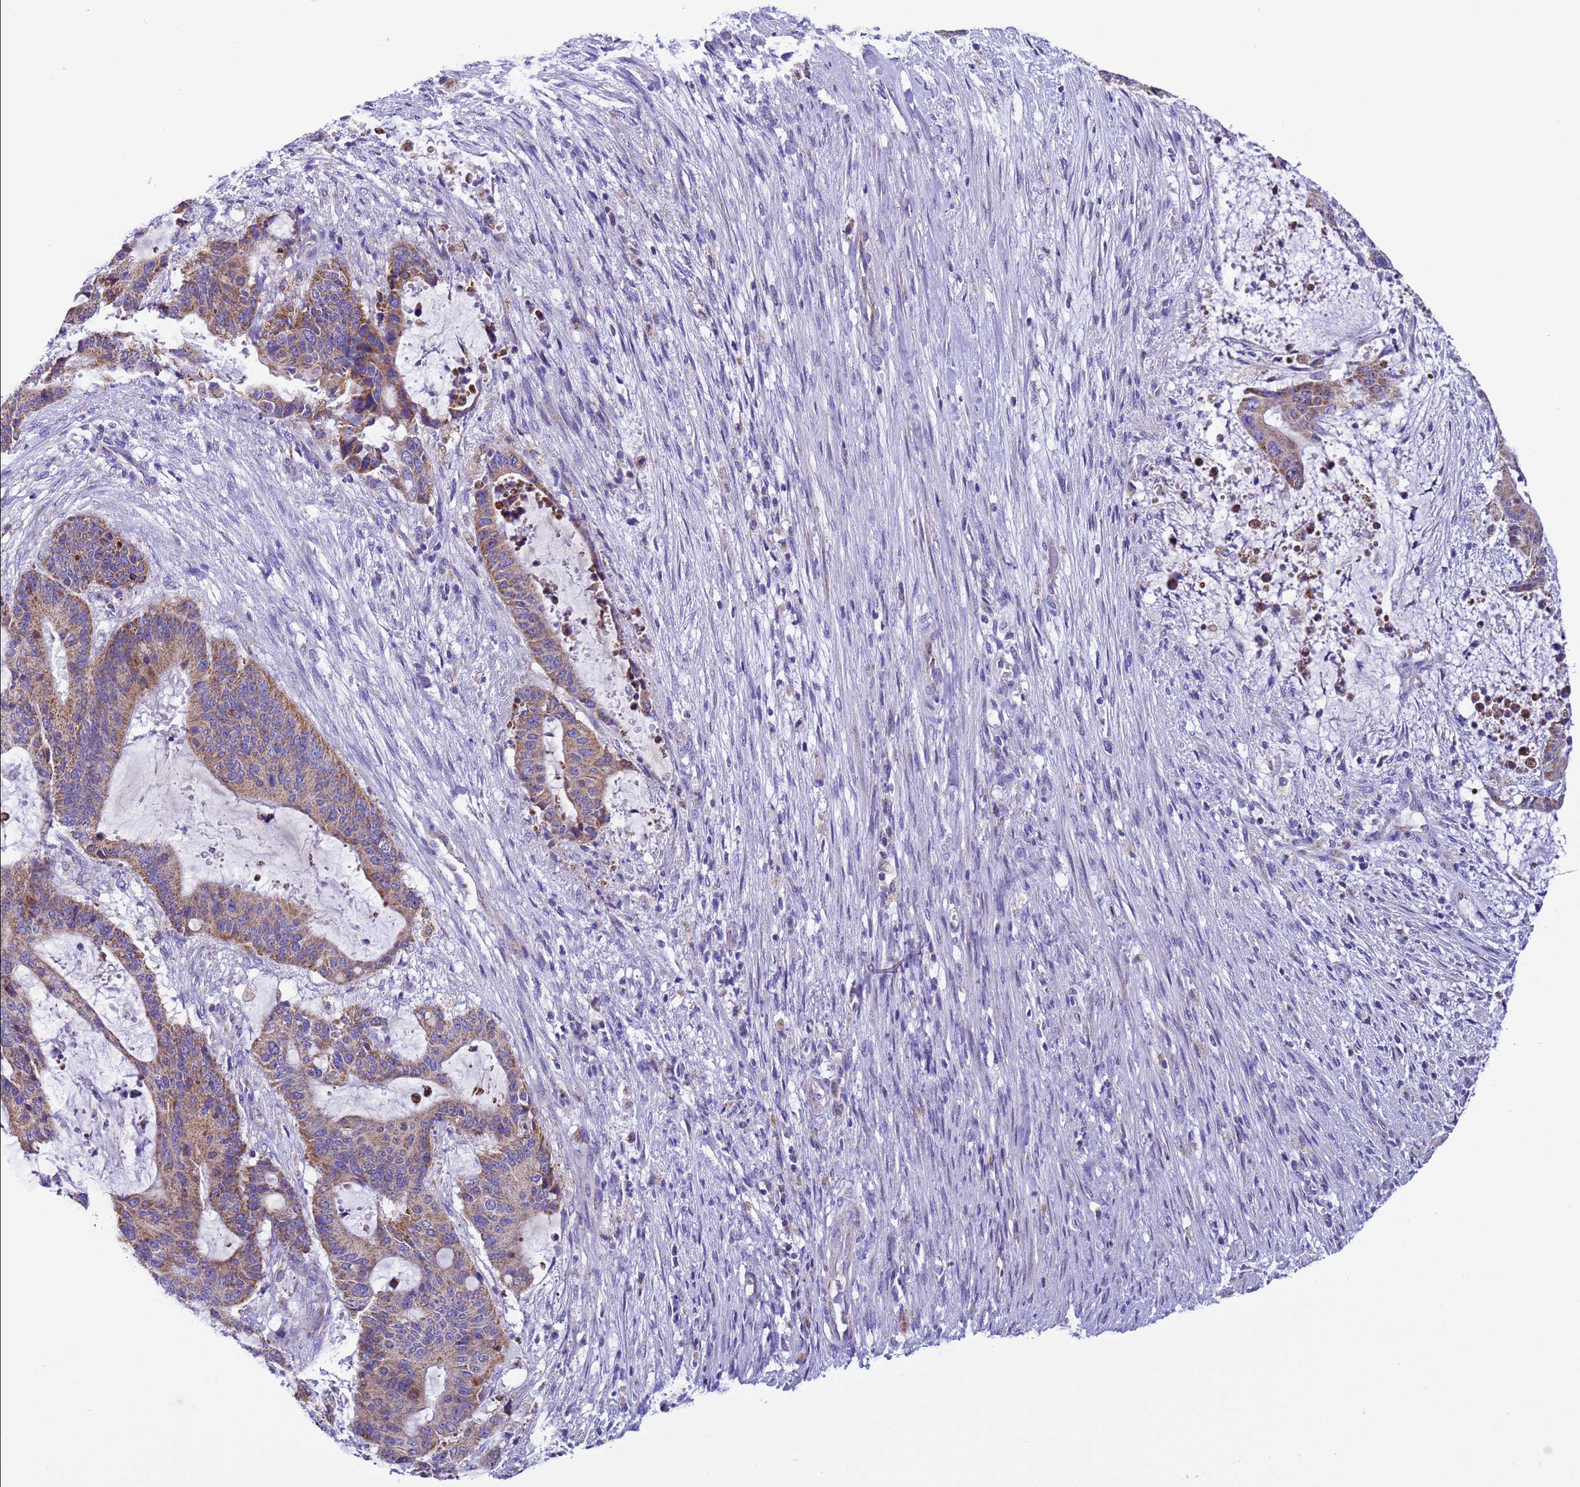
{"staining": {"intensity": "moderate", "quantity": ">75%", "location": "cytoplasmic/membranous"}, "tissue": "liver cancer", "cell_type": "Tumor cells", "image_type": "cancer", "snomed": [{"axis": "morphology", "description": "Normal tissue, NOS"}, {"axis": "morphology", "description": "Cholangiocarcinoma"}, {"axis": "topography", "description": "Liver"}, {"axis": "topography", "description": "Peripheral nerve tissue"}], "caption": "Human cholangiocarcinoma (liver) stained for a protein (brown) reveals moderate cytoplasmic/membranous positive staining in approximately >75% of tumor cells.", "gene": "CCDC191", "patient": {"sex": "female", "age": 73}}